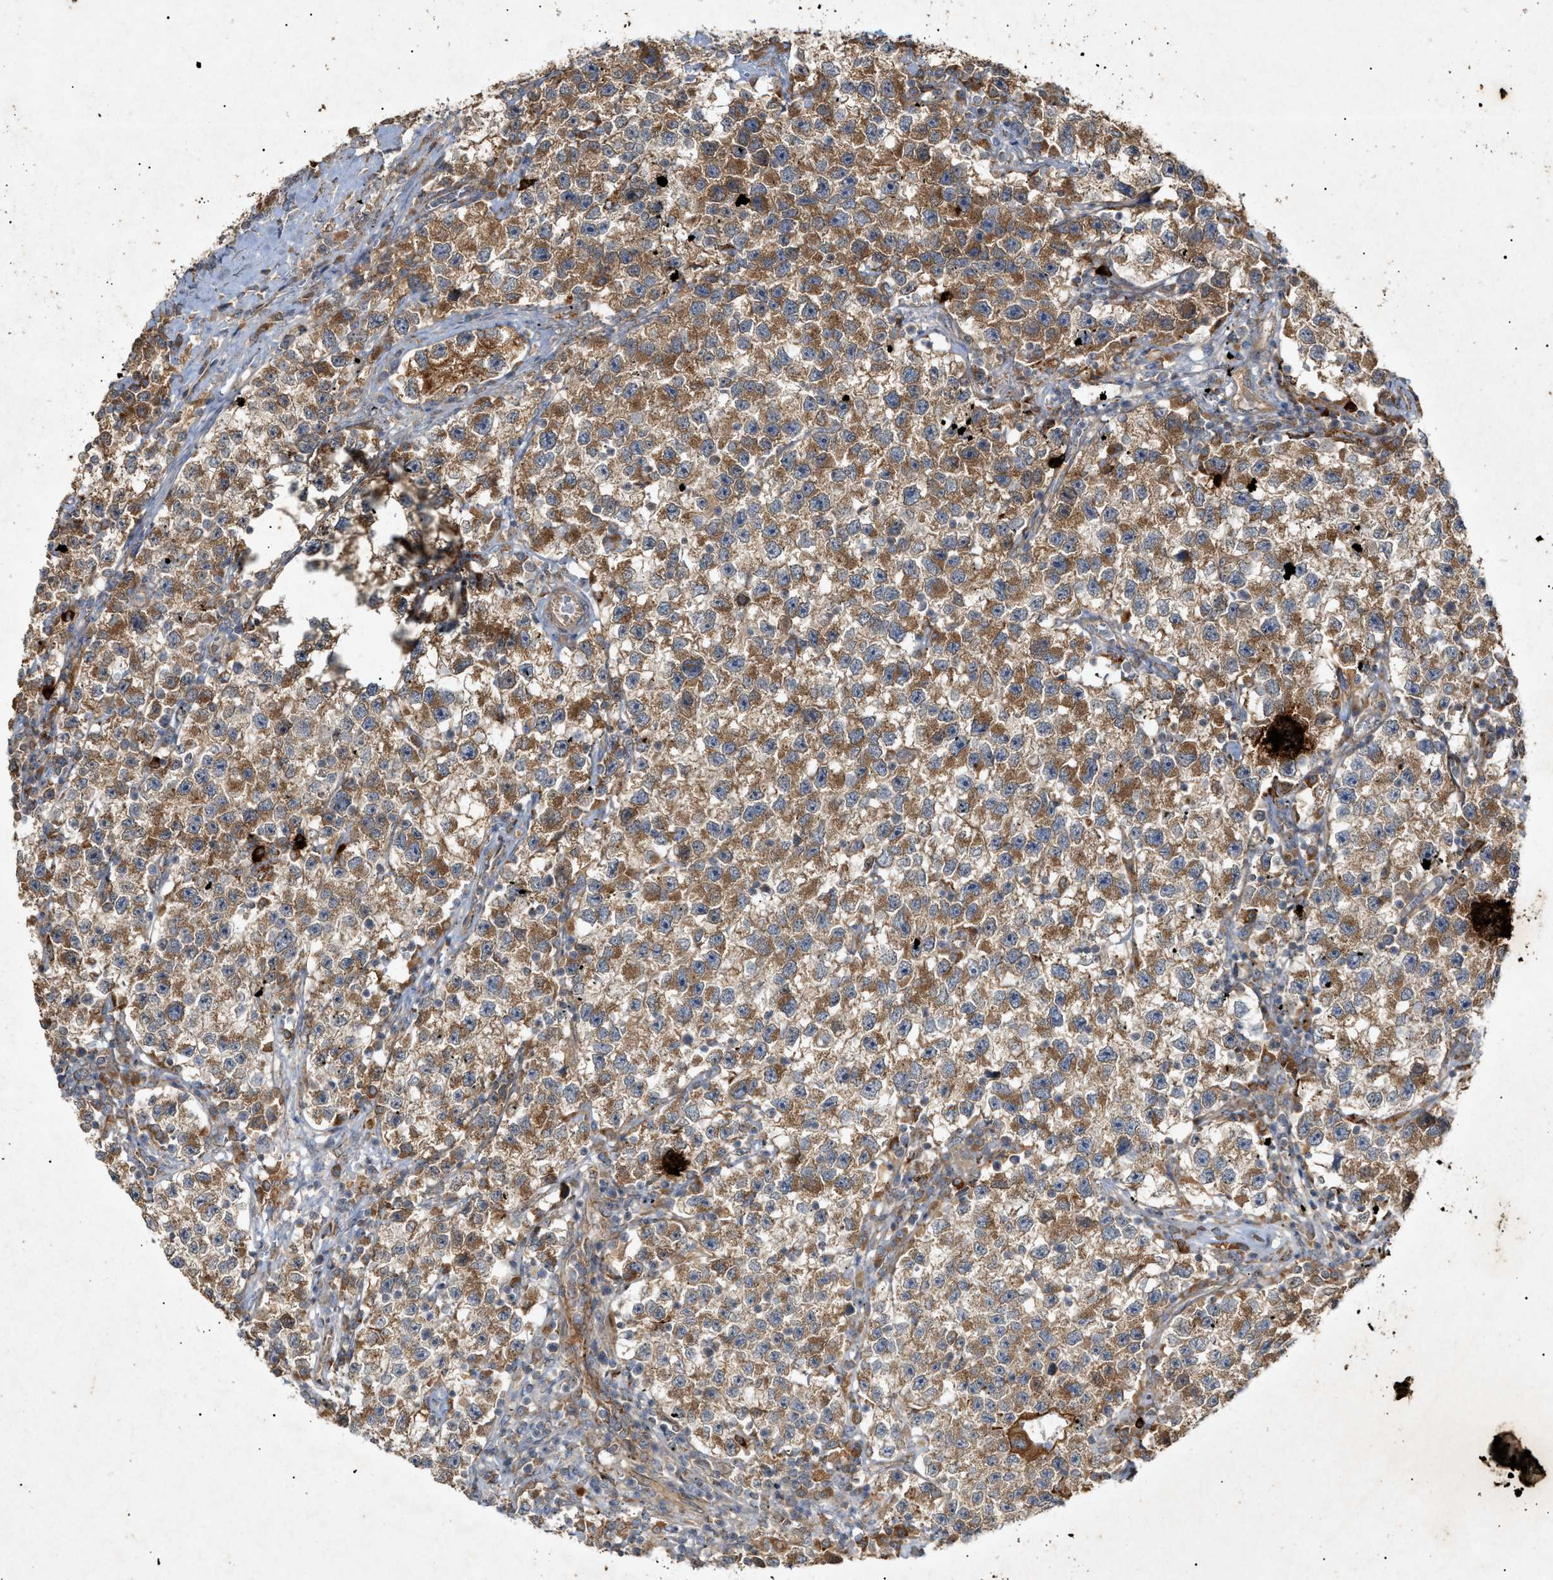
{"staining": {"intensity": "moderate", "quantity": ">75%", "location": "cytoplasmic/membranous"}, "tissue": "testis cancer", "cell_type": "Tumor cells", "image_type": "cancer", "snomed": [{"axis": "morphology", "description": "Seminoma, NOS"}, {"axis": "topography", "description": "Testis"}], "caption": "An image showing moderate cytoplasmic/membranous positivity in about >75% of tumor cells in testis seminoma, as visualized by brown immunohistochemical staining.", "gene": "MTCH1", "patient": {"sex": "male", "age": 22}}